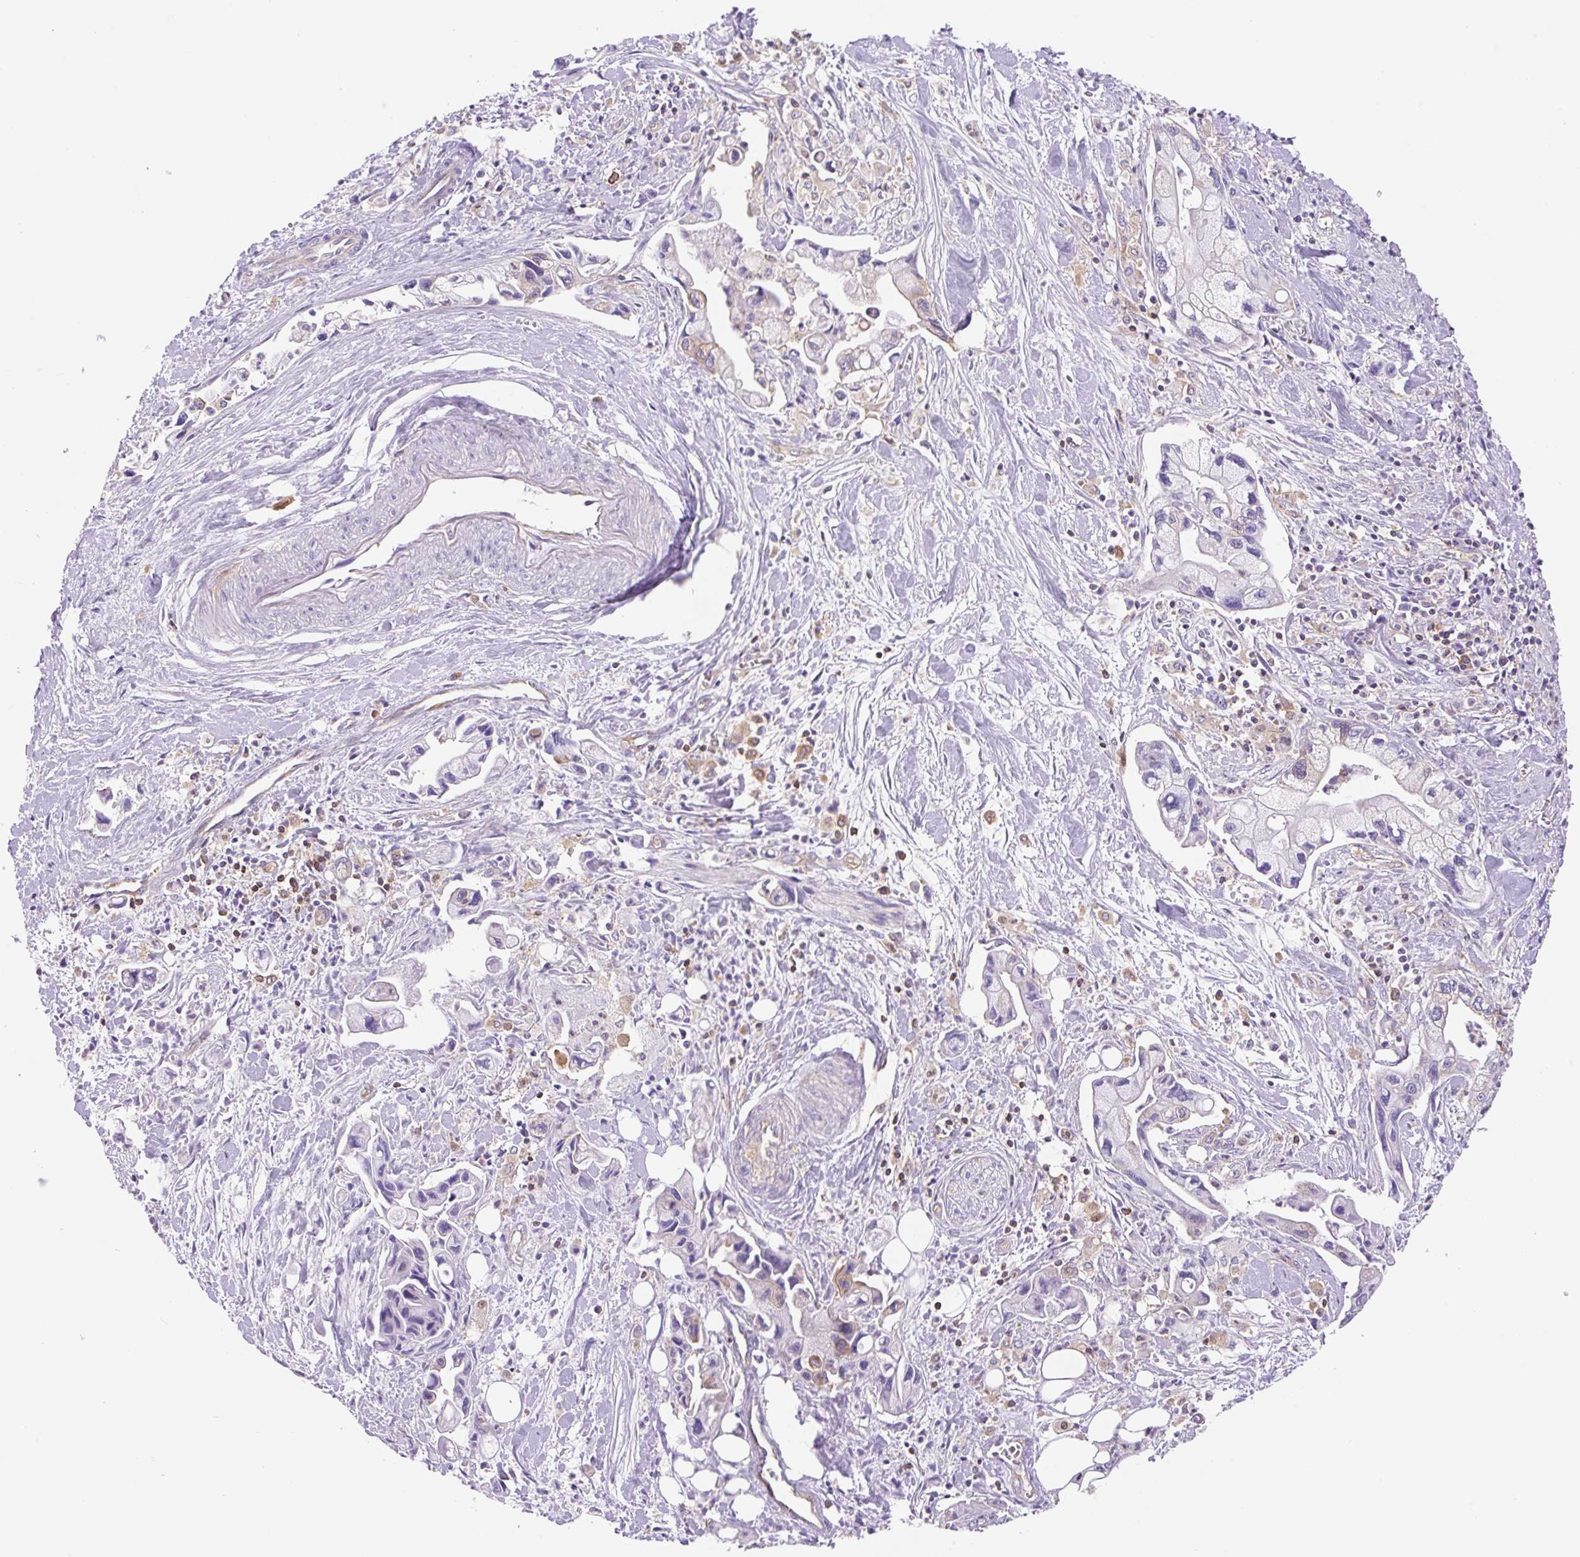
{"staining": {"intensity": "negative", "quantity": "none", "location": "none"}, "tissue": "pancreatic cancer", "cell_type": "Tumor cells", "image_type": "cancer", "snomed": [{"axis": "morphology", "description": "Adenocarcinoma, NOS"}, {"axis": "topography", "description": "Pancreas"}], "caption": "Pancreatic cancer was stained to show a protein in brown. There is no significant staining in tumor cells.", "gene": "DNM2", "patient": {"sex": "male", "age": 61}}